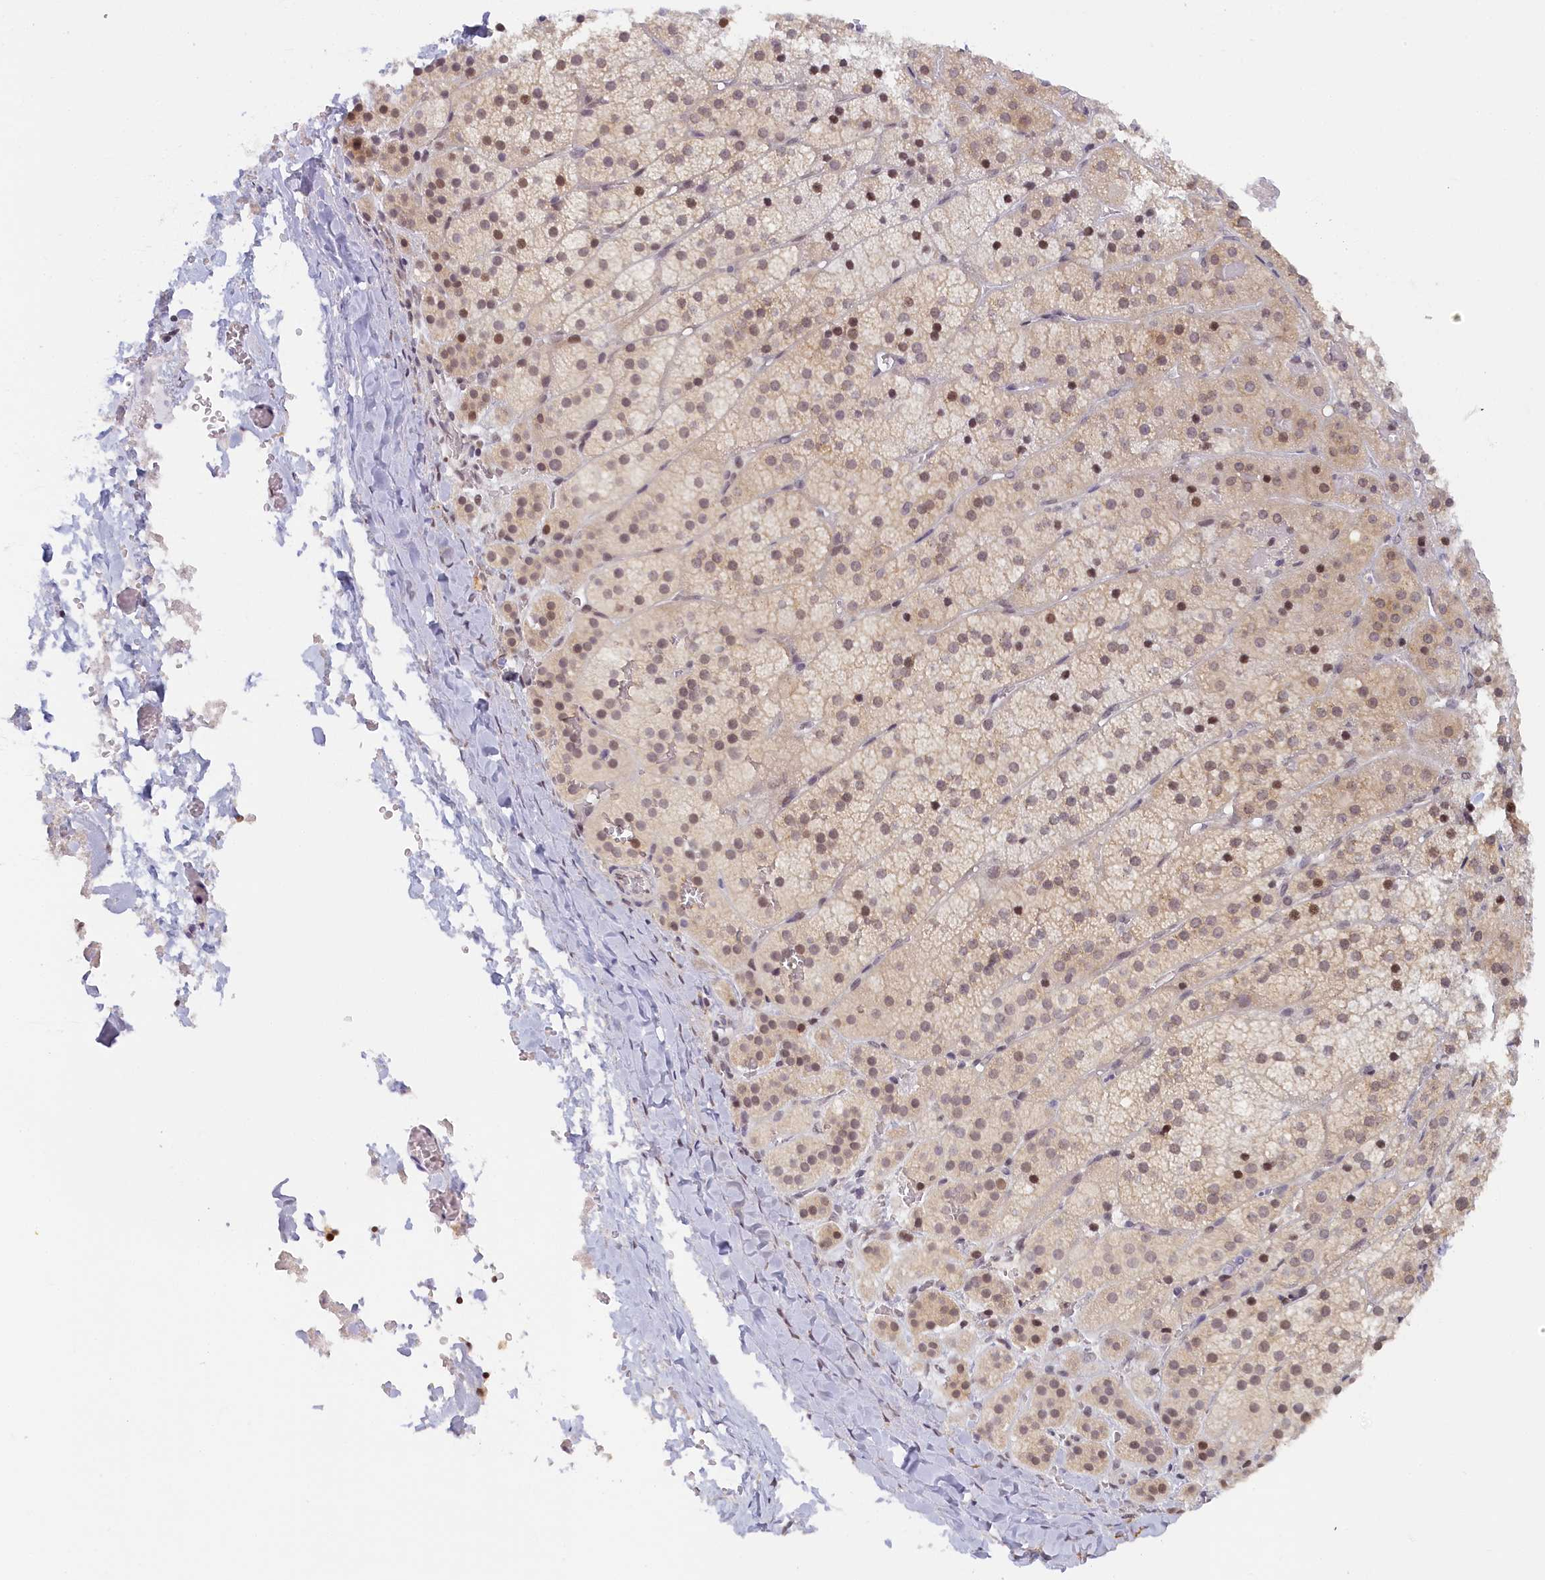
{"staining": {"intensity": "moderate", "quantity": "<25%", "location": "nuclear"}, "tissue": "adrenal gland", "cell_type": "Glandular cells", "image_type": "normal", "snomed": [{"axis": "morphology", "description": "Normal tissue, NOS"}, {"axis": "topography", "description": "Adrenal gland"}], "caption": "IHC image of normal adrenal gland: adrenal gland stained using immunohistochemistry (IHC) demonstrates low levels of moderate protein expression localized specifically in the nuclear of glandular cells, appearing as a nuclear brown color.", "gene": "SEC31B", "patient": {"sex": "female", "age": 44}}